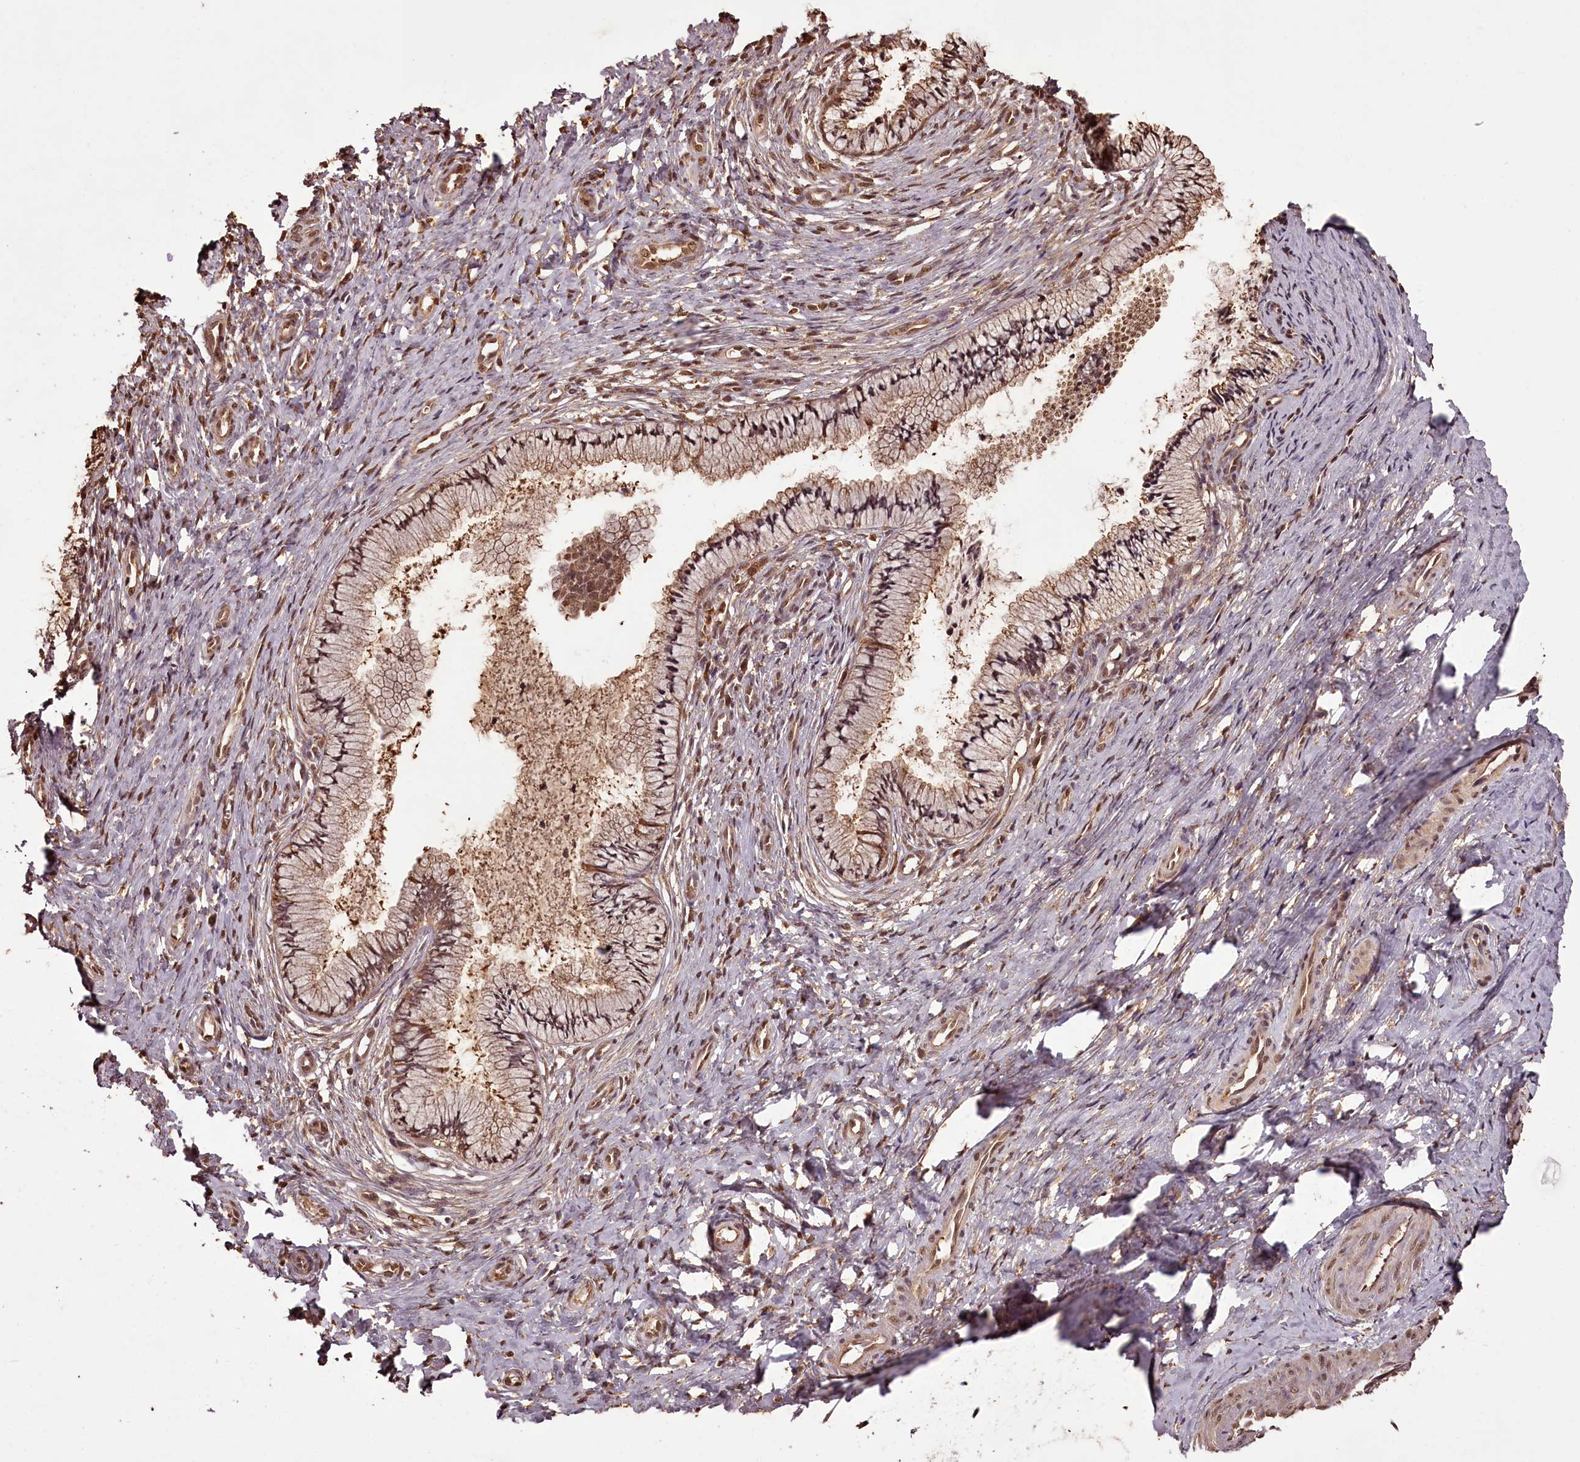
{"staining": {"intensity": "moderate", "quantity": ">75%", "location": "cytoplasmic/membranous,nuclear"}, "tissue": "cervix", "cell_type": "Glandular cells", "image_type": "normal", "snomed": [{"axis": "morphology", "description": "Normal tissue, NOS"}, {"axis": "topography", "description": "Cervix"}], "caption": "A histopathology image of cervix stained for a protein displays moderate cytoplasmic/membranous,nuclear brown staining in glandular cells.", "gene": "NPRL2", "patient": {"sex": "female", "age": 36}}